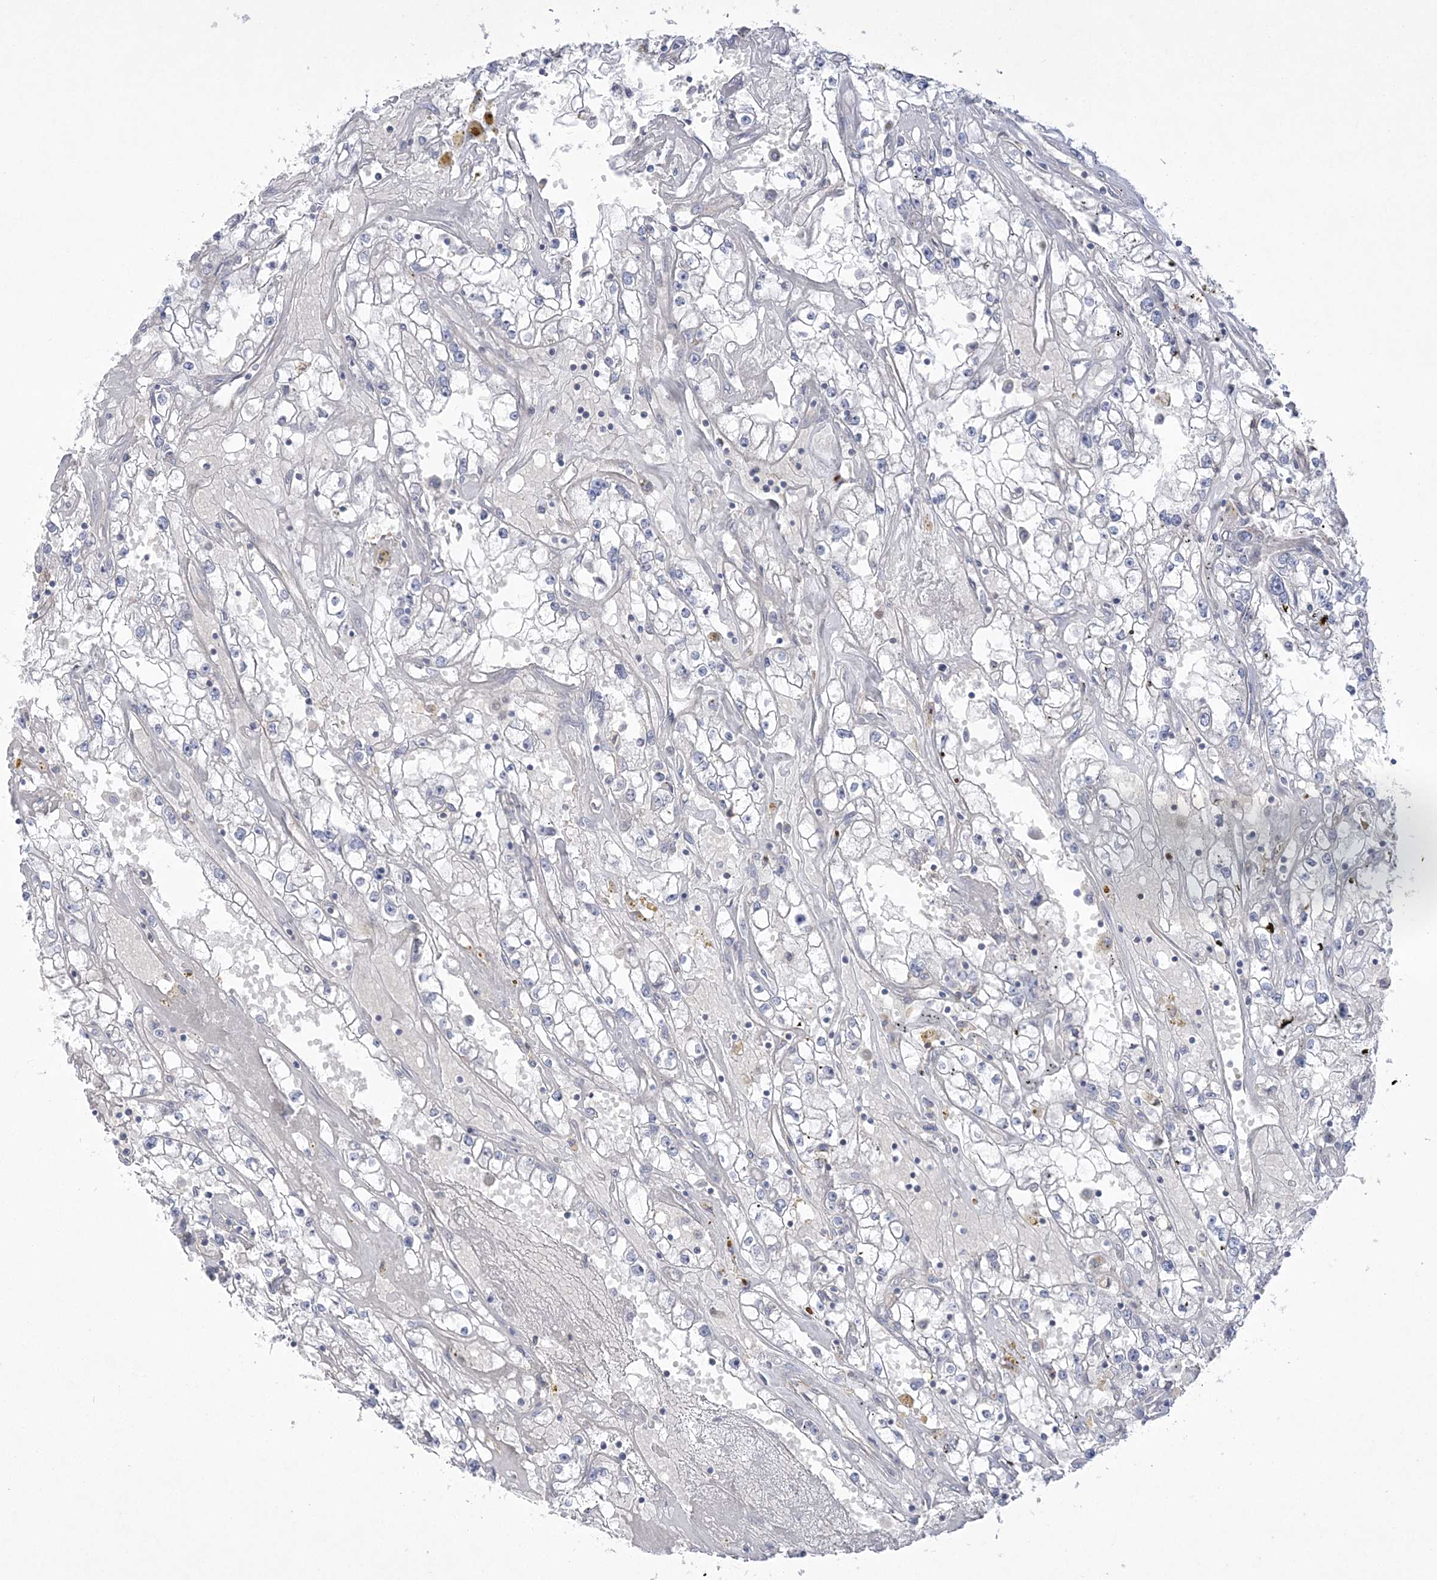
{"staining": {"intensity": "negative", "quantity": "none", "location": "none"}, "tissue": "renal cancer", "cell_type": "Tumor cells", "image_type": "cancer", "snomed": [{"axis": "morphology", "description": "Adenocarcinoma, NOS"}, {"axis": "topography", "description": "Kidney"}], "caption": "Immunohistochemical staining of renal cancer (adenocarcinoma) exhibits no significant staining in tumor cells.", "gene": "ADAMTS12", "patient": {"sex": "male", "age": 56}}